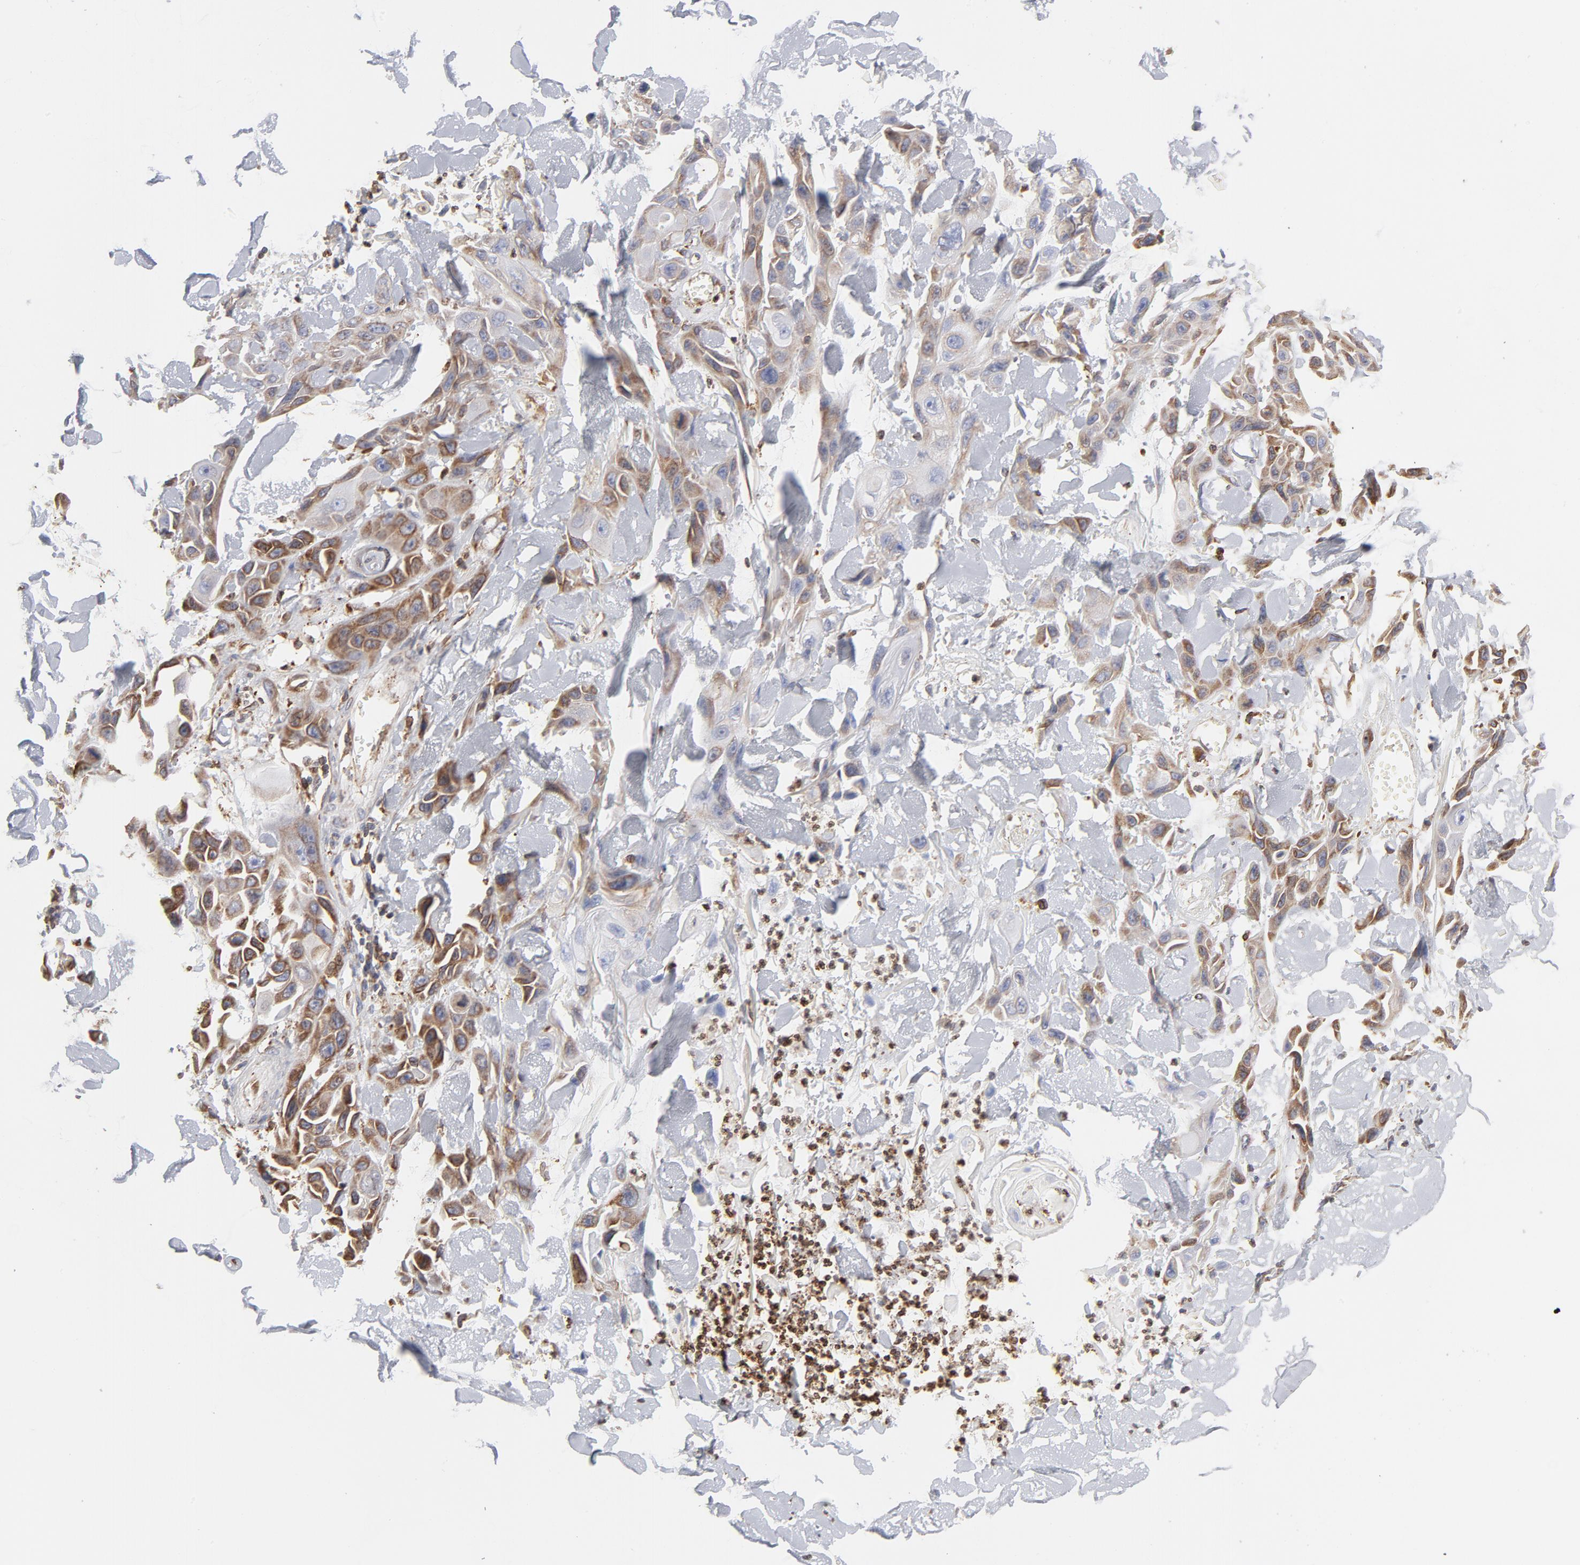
{"staining": {"intensity": "moderate", "quantity": ">75%", "location": "cytoplasmic/membranous"}, "tissue": "skin cancer", "cell_type": "Tumor cells", "image_type": "cancer", "snomed": [{"axis": "morphology", "description": "Squamous cell carcinoma, NOS"}, {"axis": "topography", "description": "Skin"}, {"axis": "topography", "description": "Anal"}], "caption": "Immunohistochemistry of skin cancer (squamous cell carcinoma) displays medium levels of moderate cytoplasmic/membranous positivity in about >75% of tumor cells.", "gene": "CANX", "patient": {"sex": "female", "age": 55}}